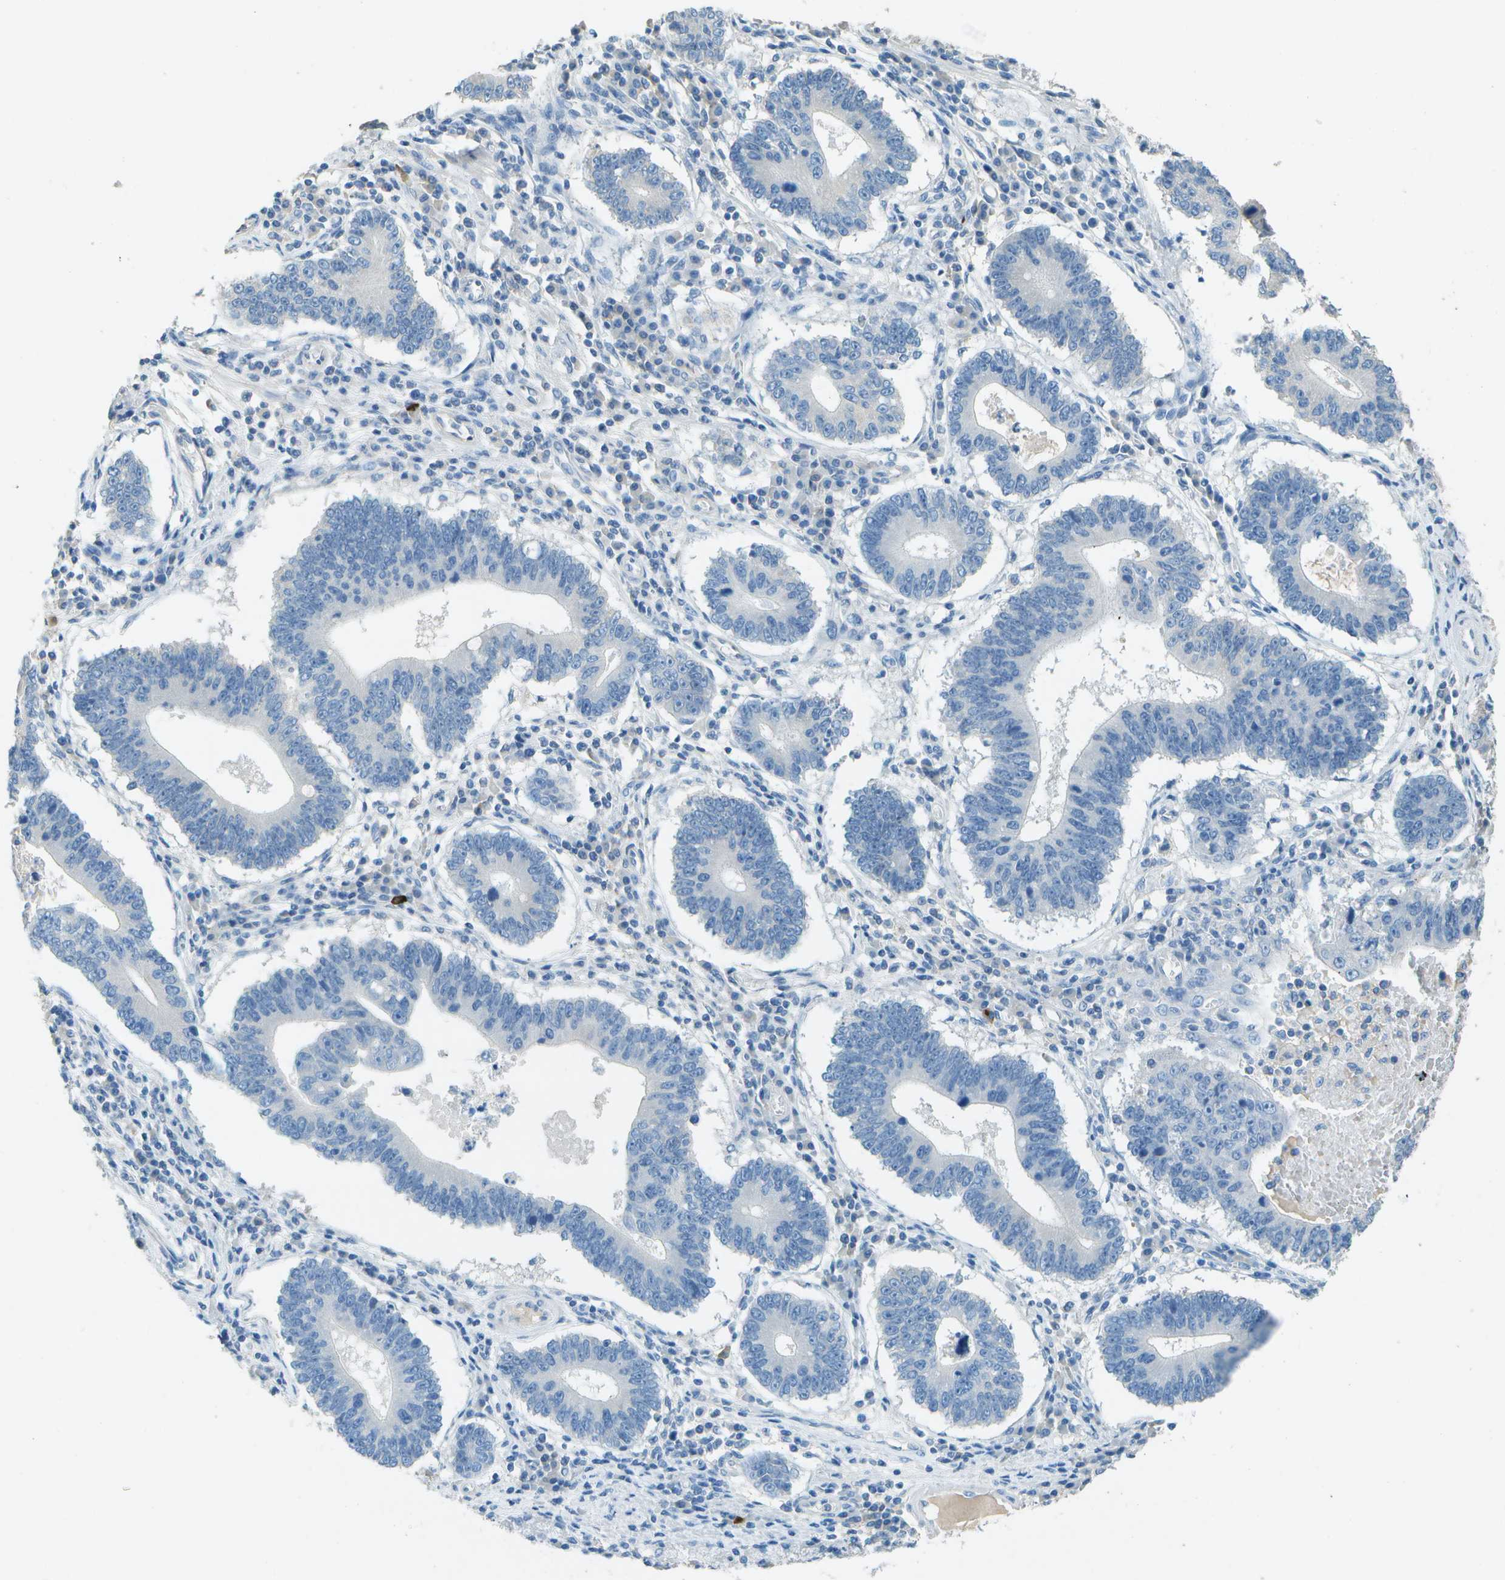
{"staining": {"intensity": "negative", "quantity": "none", "location": "none"}, "tissue": "stomach cancer", "cell_type": "Tumor cells", "image_type": "cancer", "snomed": [{"axis": "morphology", "description": "Adenocarcinoma, NOS"}, {"axis": "topography", "description": "Stomach"}], "caption": "Immunohistochemistry image of neoplastic tissue: human adenocarcinoma (stomach) stained with DAB reveals no significant protein staining in tumor cells. (IHC, brightfield microscopy, high magnification).", "gene": "LGI2", "patient": {"sex": "male", "age": 59}}